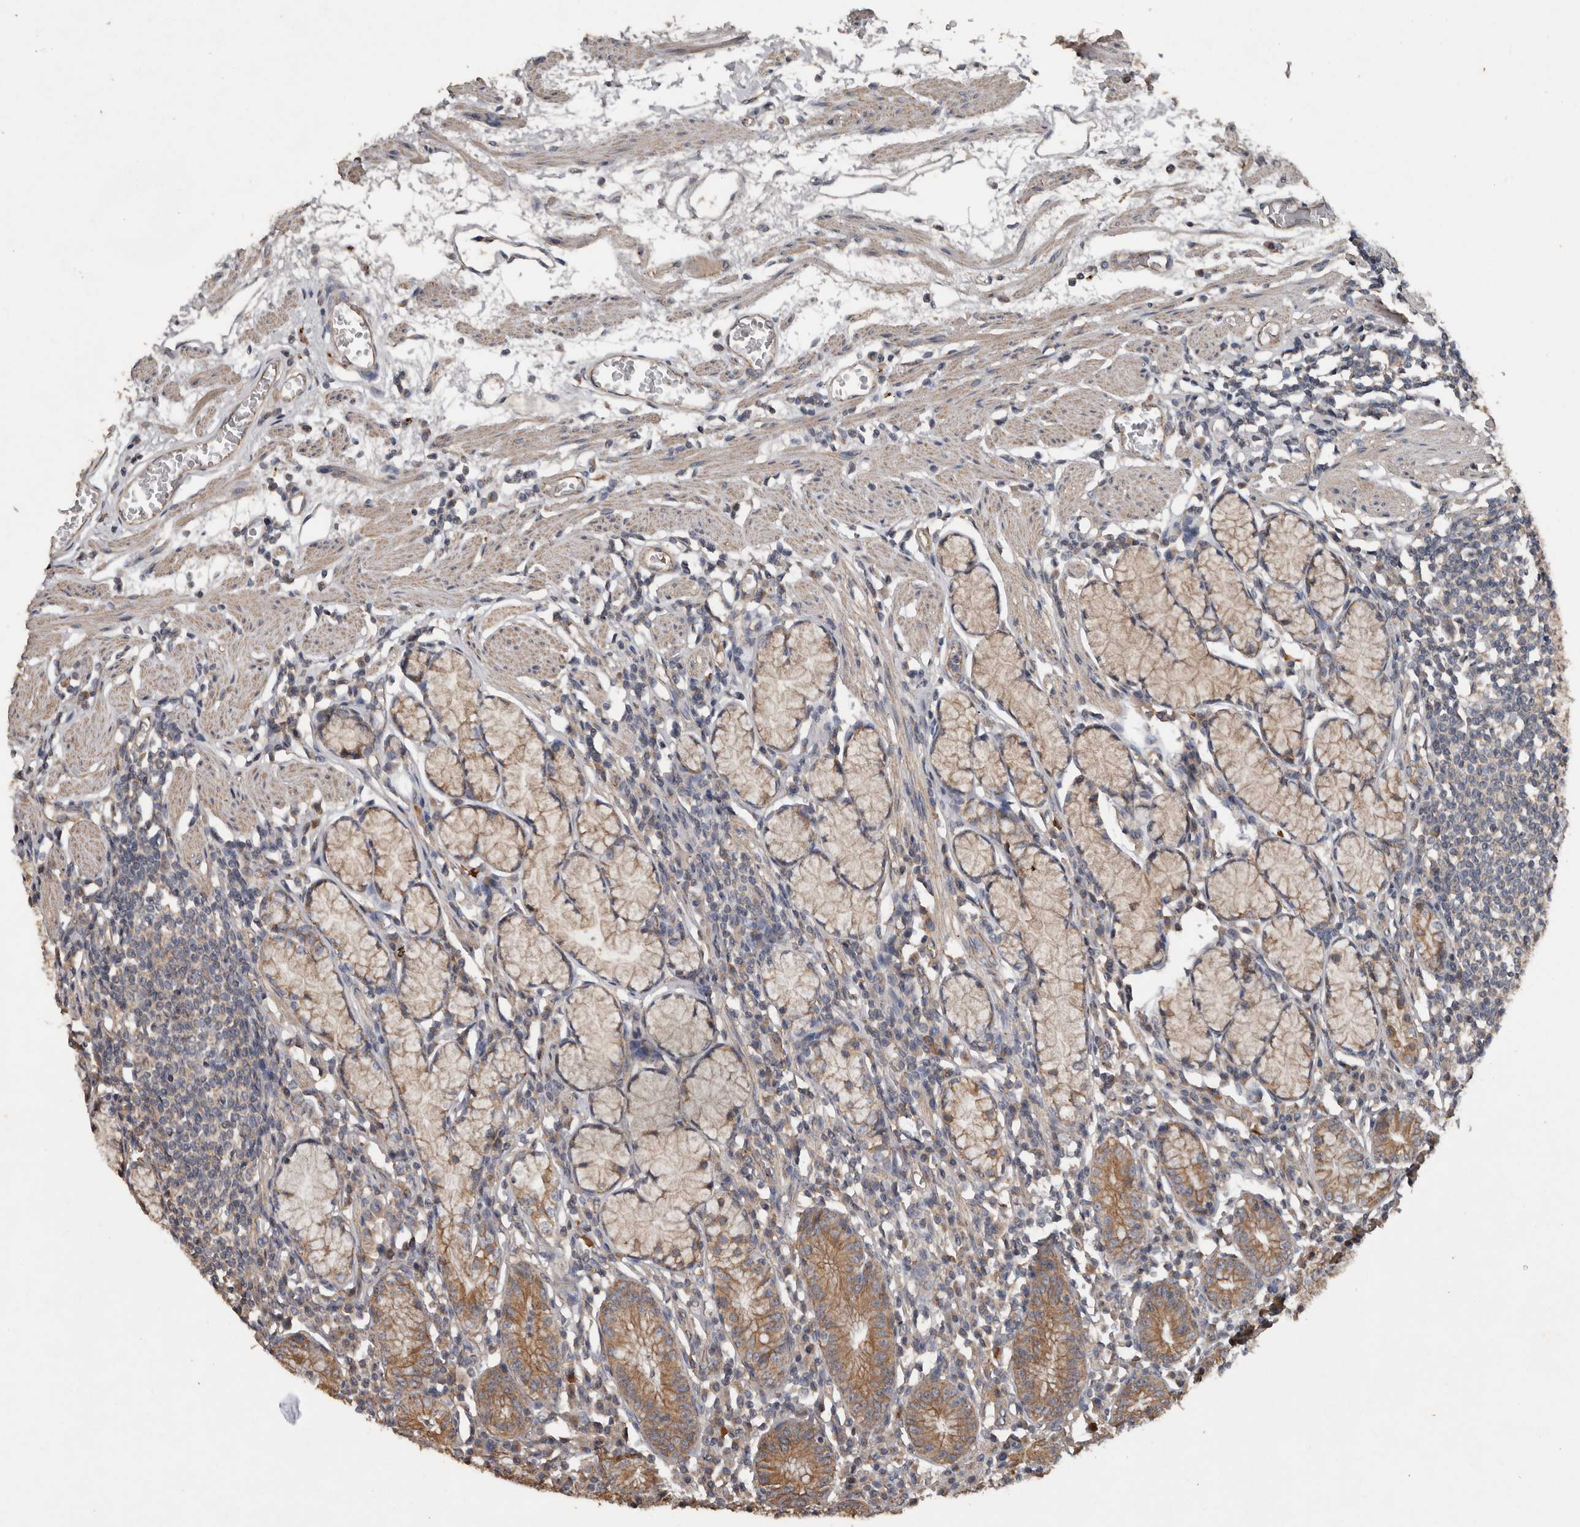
{"staining": {"intensity": "moderate", "quantity": ">75%", "location": "cytoplasmic/membranous"}, "tissue": "stomach", "cell_type": "Glandular cells", "image_type": "normal", "snomed": [{"axis": "morphology", "description": "Normal tissue, NOS"}, {"axis": "topography", "description": "Stomach"}], "caption": "The histopathology image exhibits staining of normal stomach, revealing moderate cytoplasmic/membranous protein expression (brown color) within glandular cells. The staining was performed using DAB to visualize the protein expression in brown, while the nuclei were stained in blue with hematoxylin (Magnification: 20x).", "gene": "HYAL4", "patient": {"sex": "male", "age": 55}}